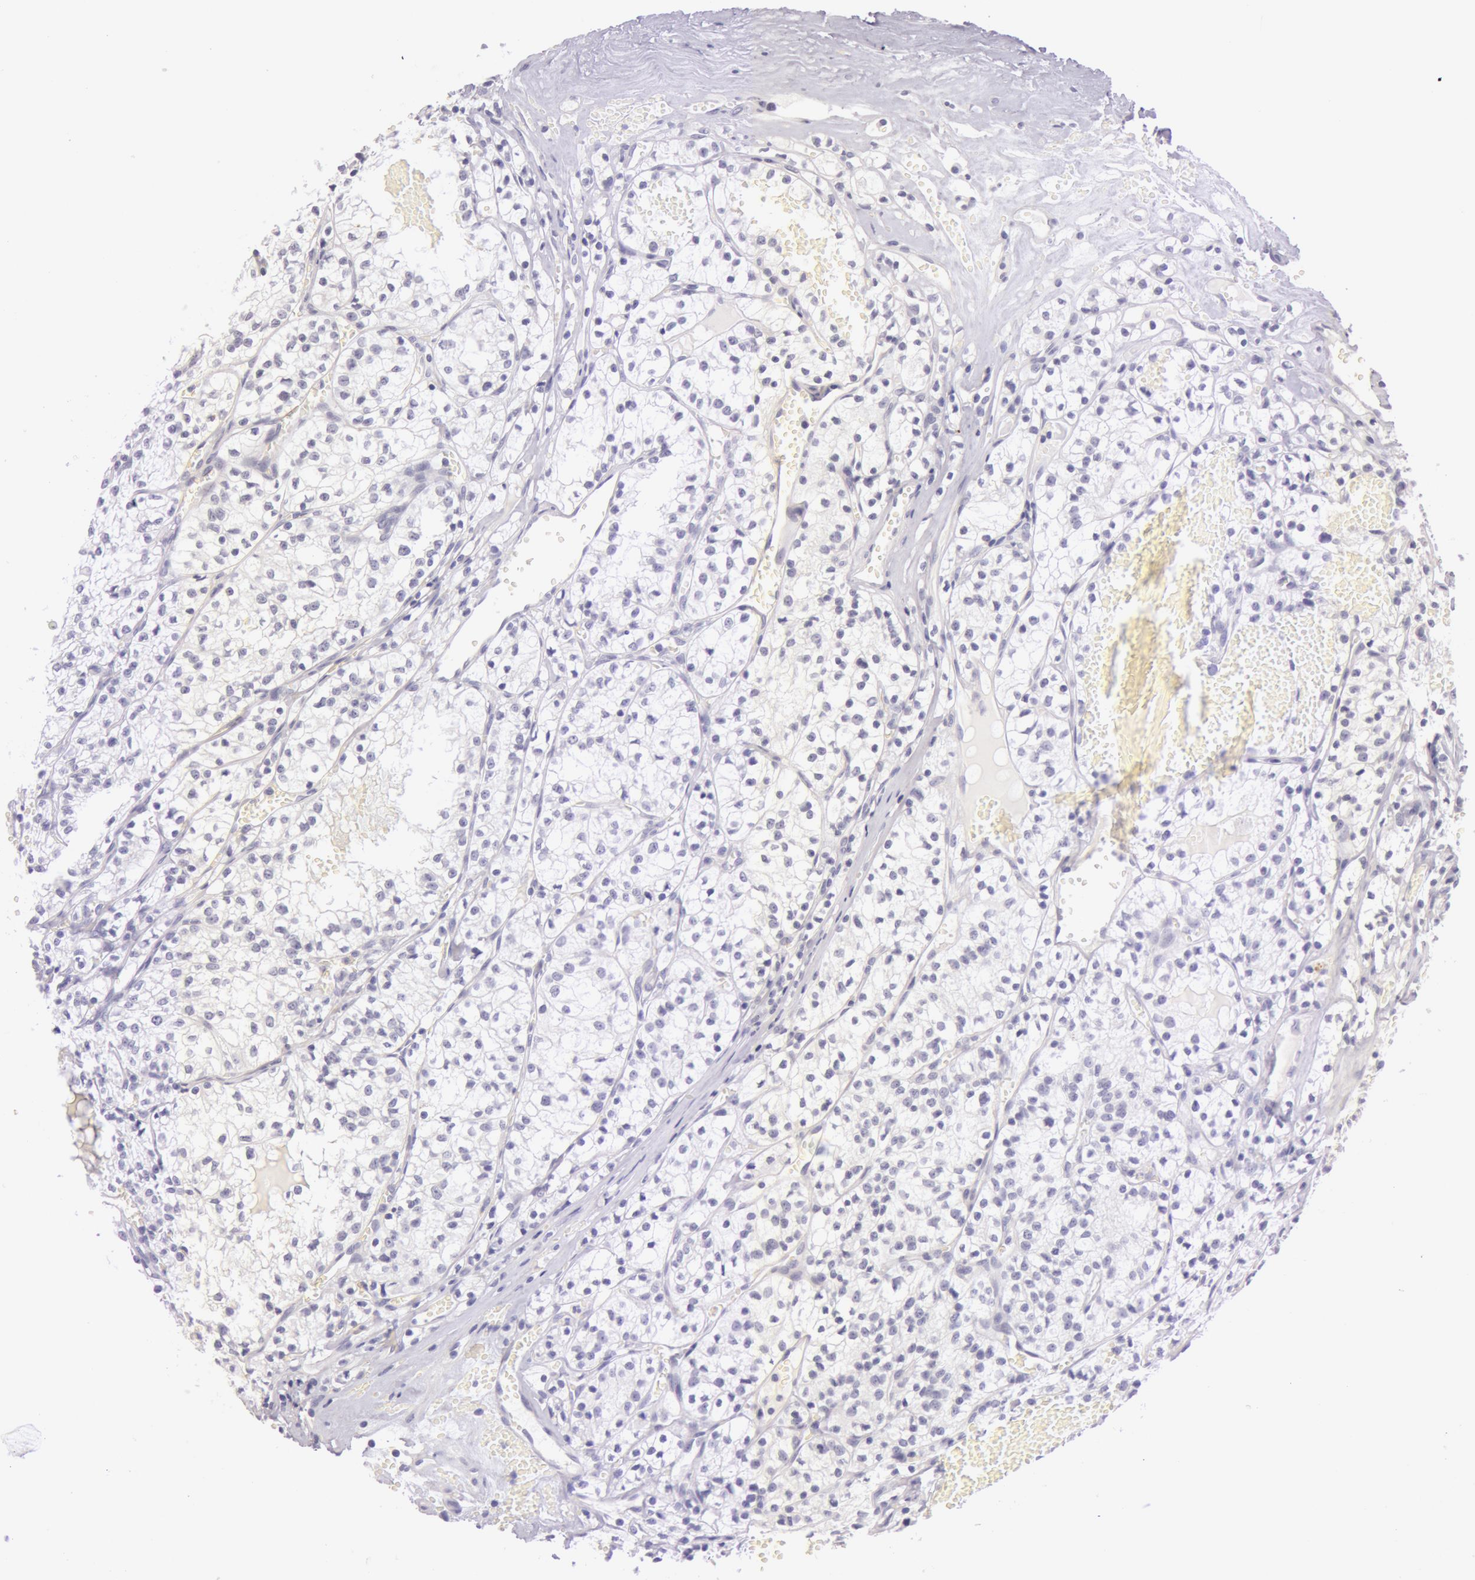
{"staining": {"intensity": "negative", "quantity": "none", "location": "none"}, "tissue": "renal cancer", "cell_type": "Tumor cells", "image_type": "cancer", "snomed": [{"axis": "morphology", "description": "Adenocarcinoma, NOS"}, {"axis": "topography", "description": "Kidney"}], "caption": "Micrograph shows no significant protein positivity in tumor cells of renal cancer (adenocarcinoma).", "gene": "RBMY1F", "patient": {"sex": "male", "age": 61}}